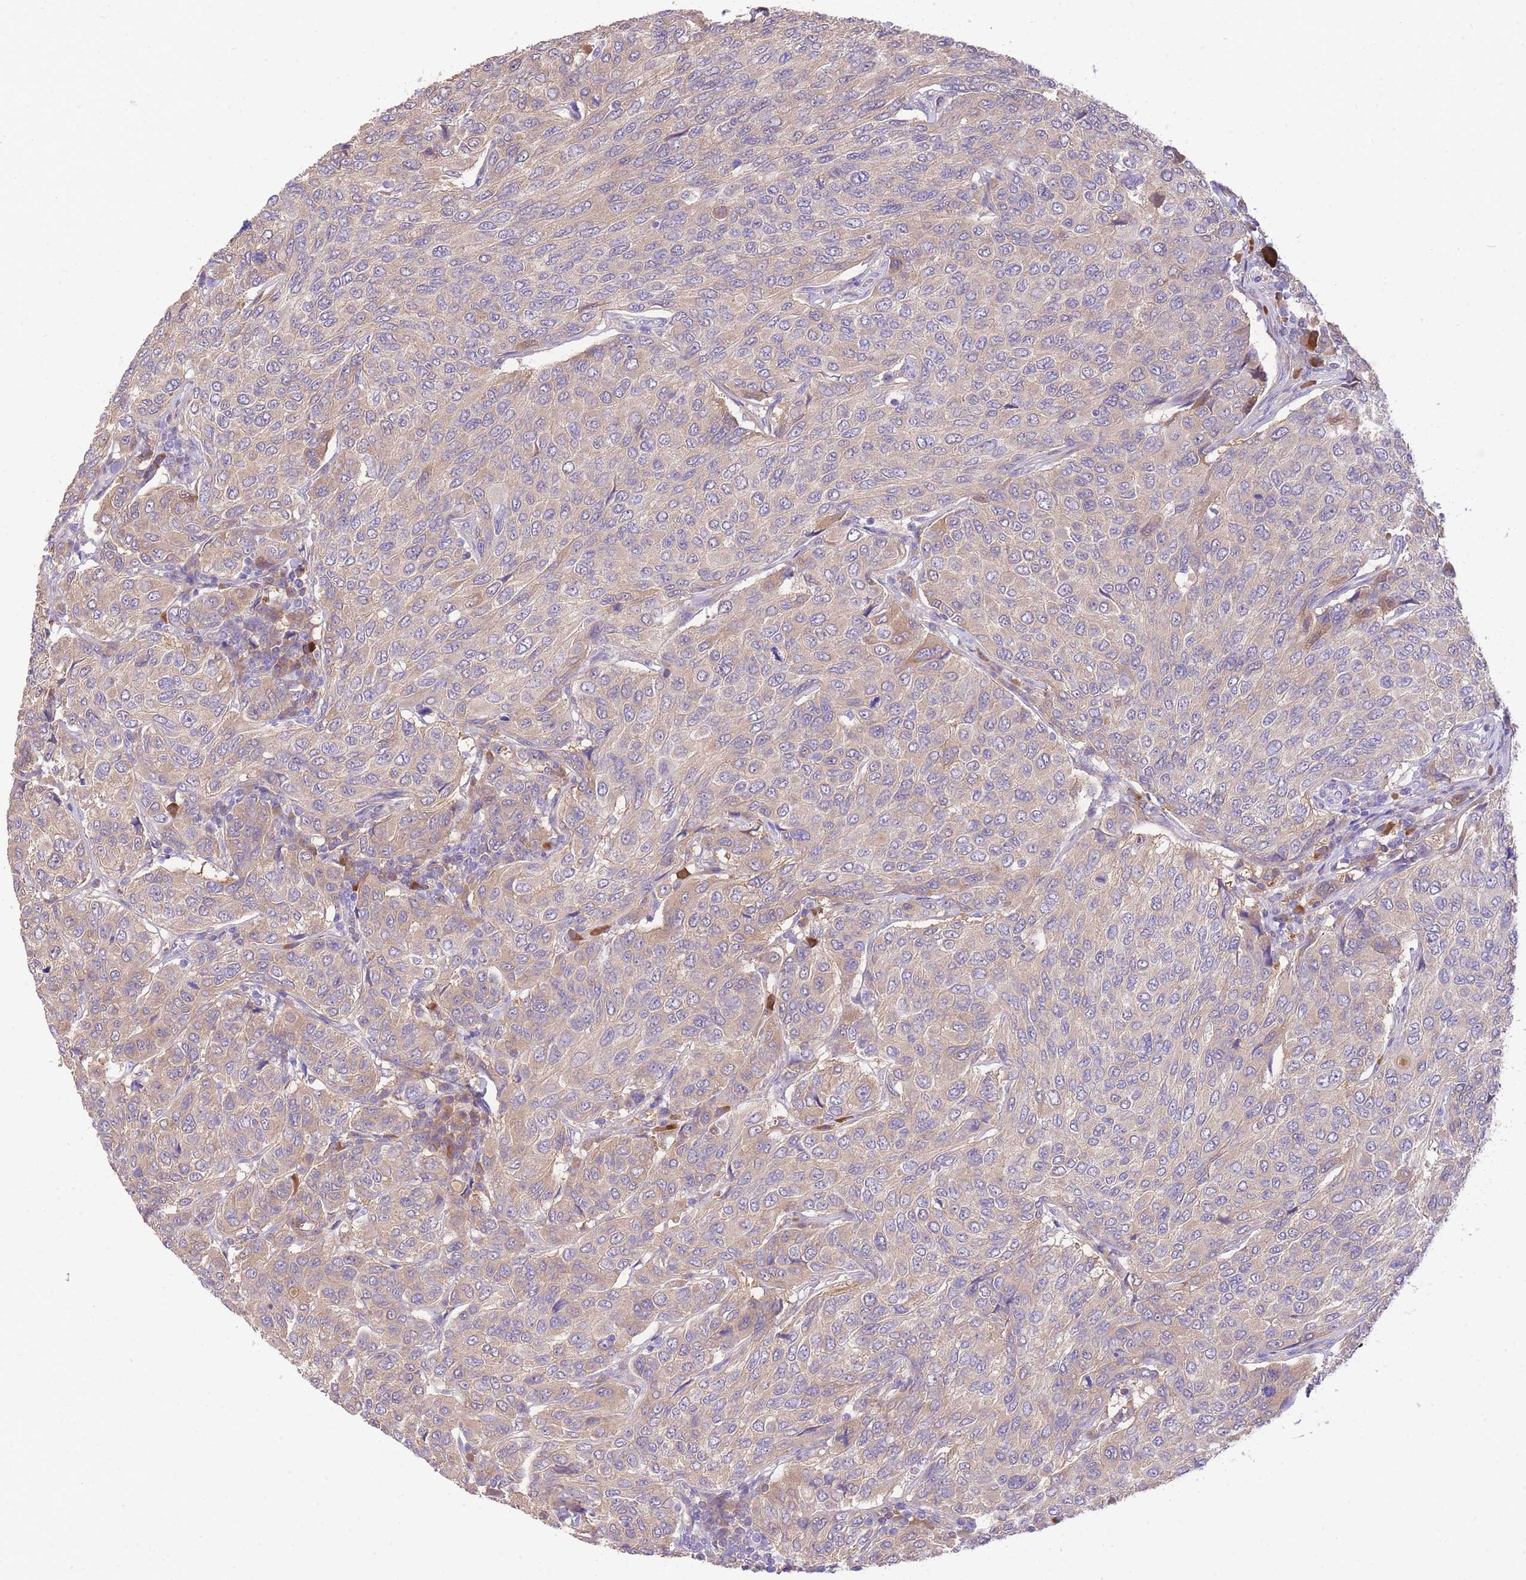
{"staining": {"intensity": "weak", "quantity": ">75%", "location": "cytoplasmic/membranous"}, "tissue": "breast cancer", "cell_type": "Tumor cells", "image_type": "cancer", "snomed": [{"axis": "morphology", "description": "Duct carcinoma"}, {"axis": "topography", "description": "Breast"}], "caption": "A low amount of weak cytoplasmic/membranous positivity is appreciated in approximately >75% of tumor cells in intraductal carcinoma (breast) tissue. Nuclei are stained in blue.", "gene": "LIPH", "patient": {"sex": "female", "age": 55}}